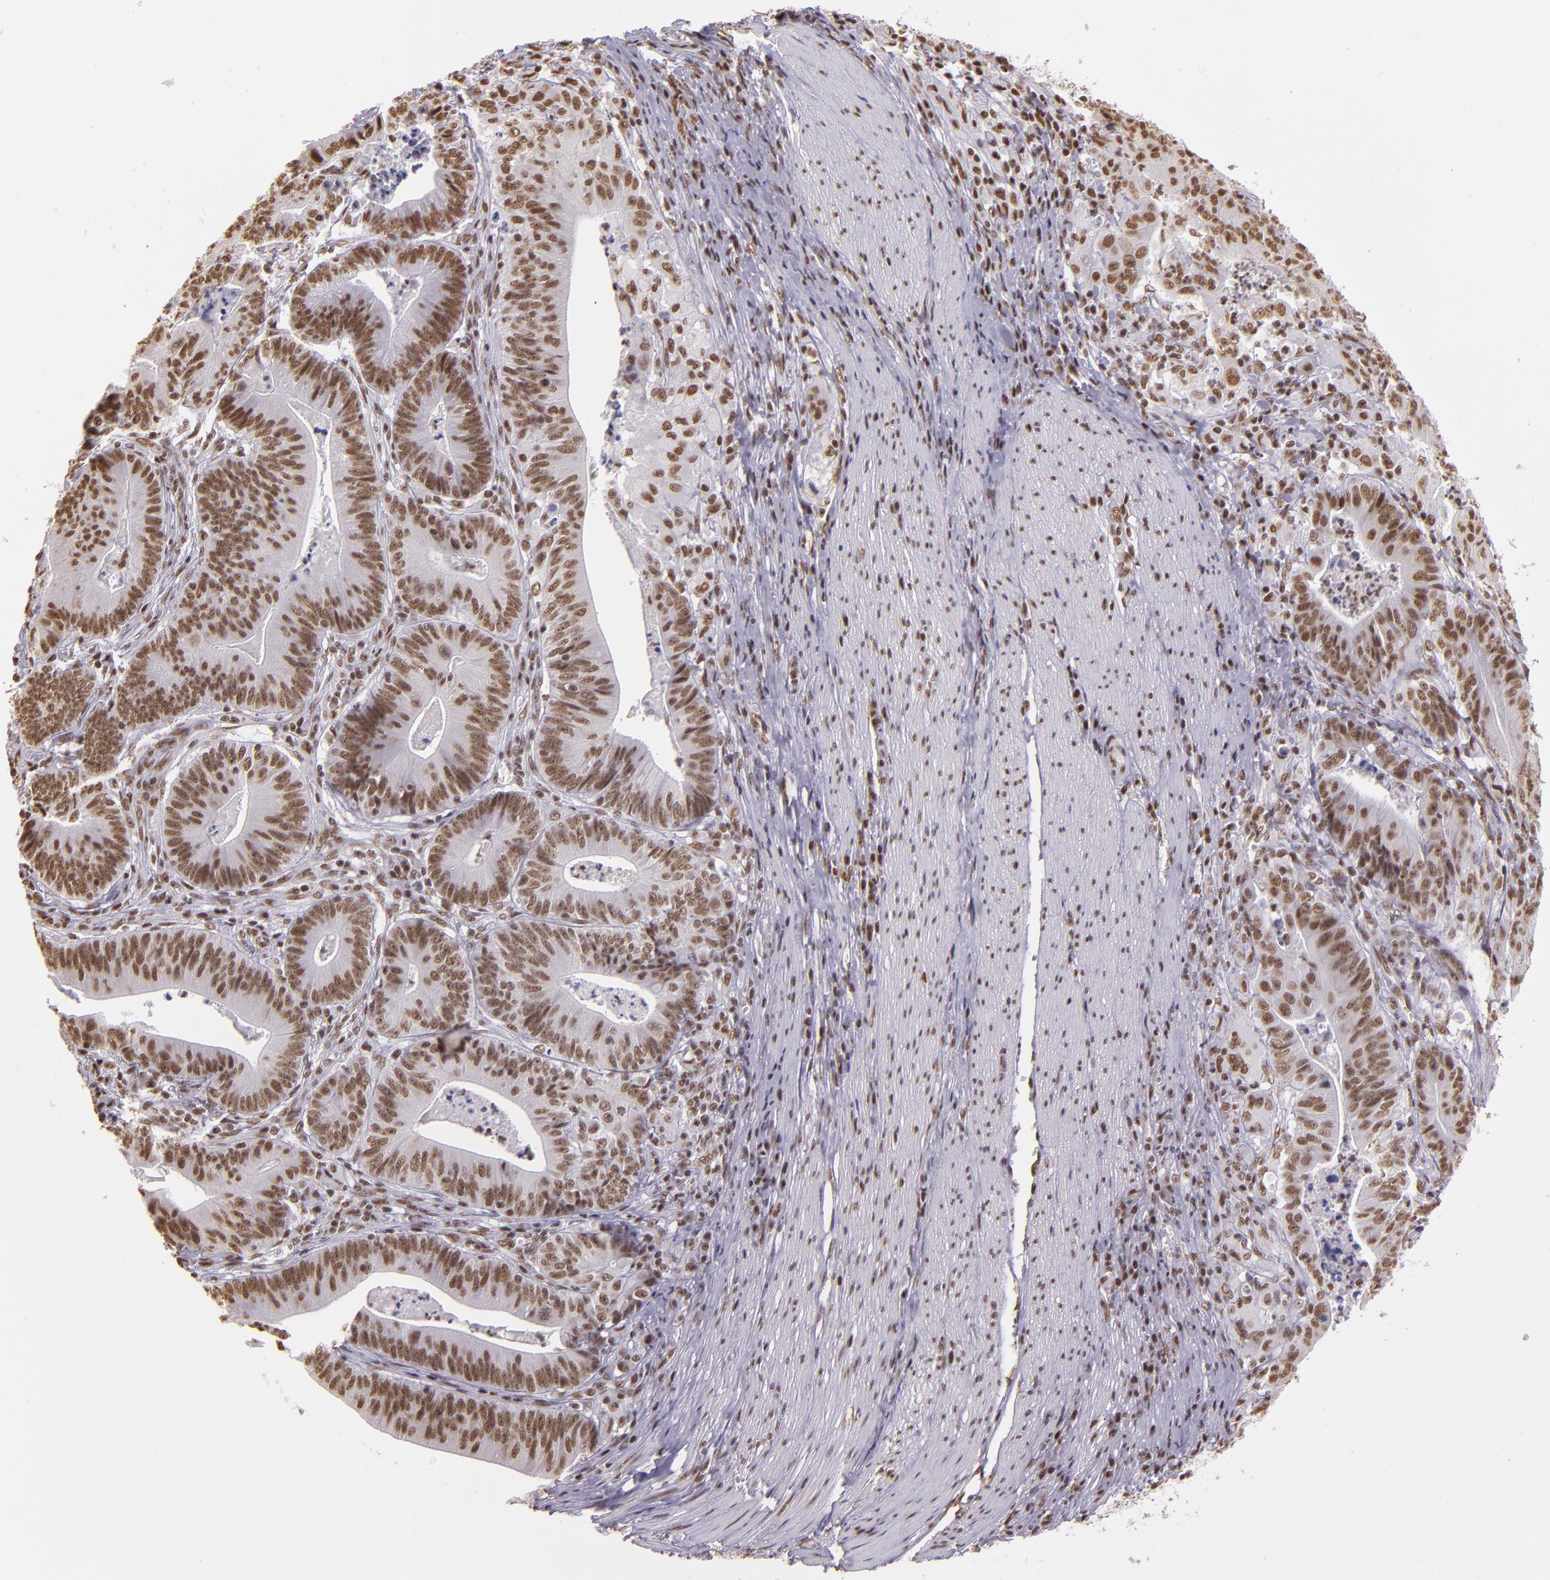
{"staining": {"intensity": "moderate", "quantity": ">75%", "location": "nuclear"}, "tissue": "stomach cancer", "cell_type": "Tumor cells", "image_type": "cancer", "snomed": [{"axis": "morphology", "description": "Adenocarcinoma, NOS"}, {"axis": "topography", "description": "Stomach, lower"}], "caption": "DAB (3,3'-diaminobenzidine) immunohistochemical staining of adenocarcinoma (stomach) demonstrates moderate nuclear protein positivity in about >75% of tumor cells.", "gene": "USF1", "patient": {"sex": "female", "age": 86}}